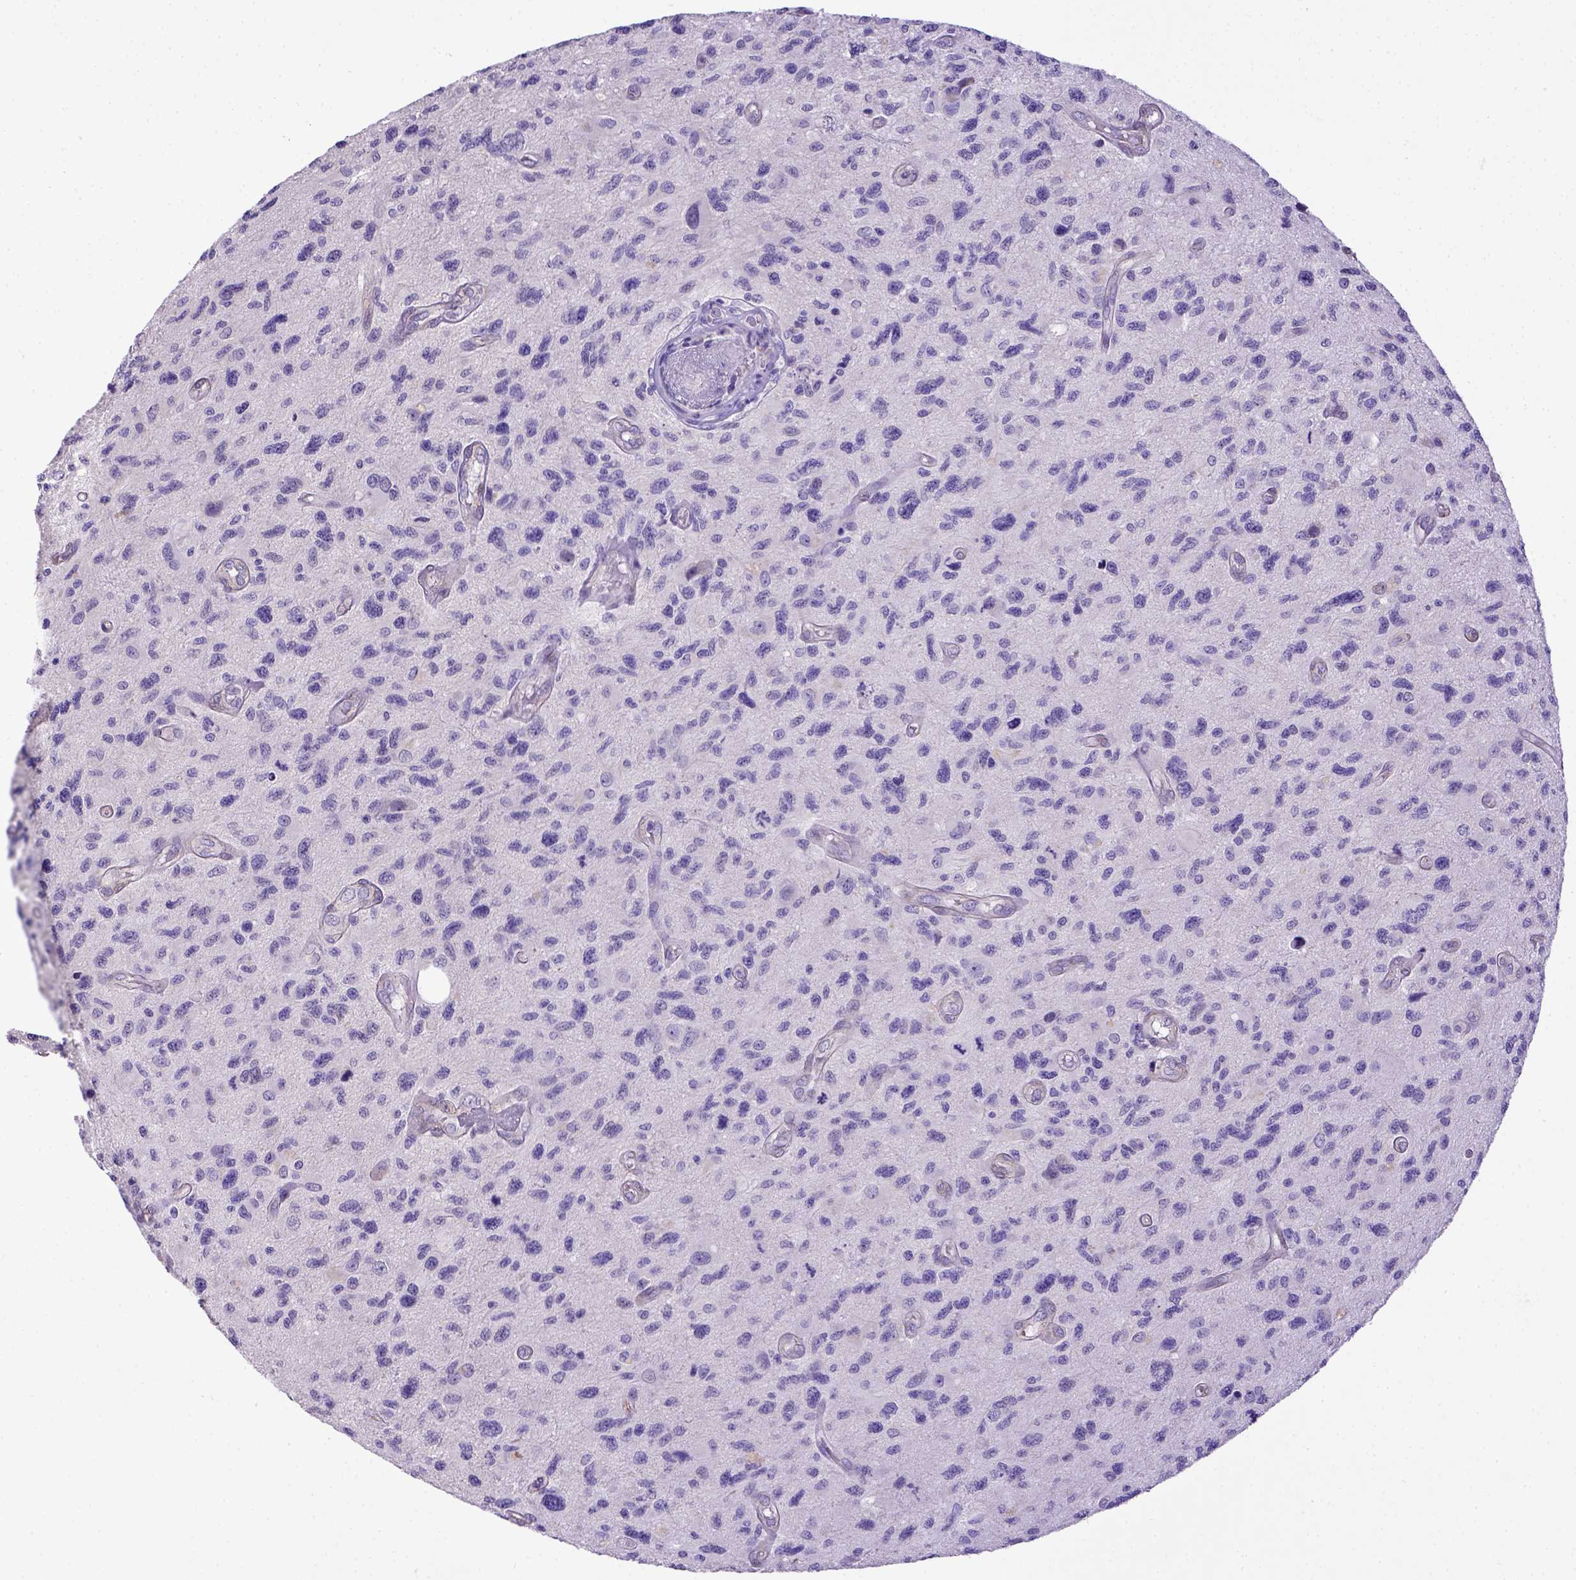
{"staining": {"intensity": "negative", "quantity": "none", "location": "none"}, "tissue": "glioma", "cell_type": "Tumor cells", "image_type": "cancer", "snomed": [{"axis": "morphology", "description": "Glioma, malignant, NOS"}, {"axis": "morphology", "description": "Glioma, malignant, High grade"}, {"axis": "topography", "description": "Brain"}], "caption": "An immunohistochemistry image of glioma is shown. There is no staining in tumor cells of glioma. The staining was performed using DAB (3,3'-diaminobenzidine) to visualize the protein expression in brown, while the nuclei were stained in blue with hematoxylin (Magnification: 20x).", "gene": "BTN1A1", "patient": {"sex": "female", "age": 71}}